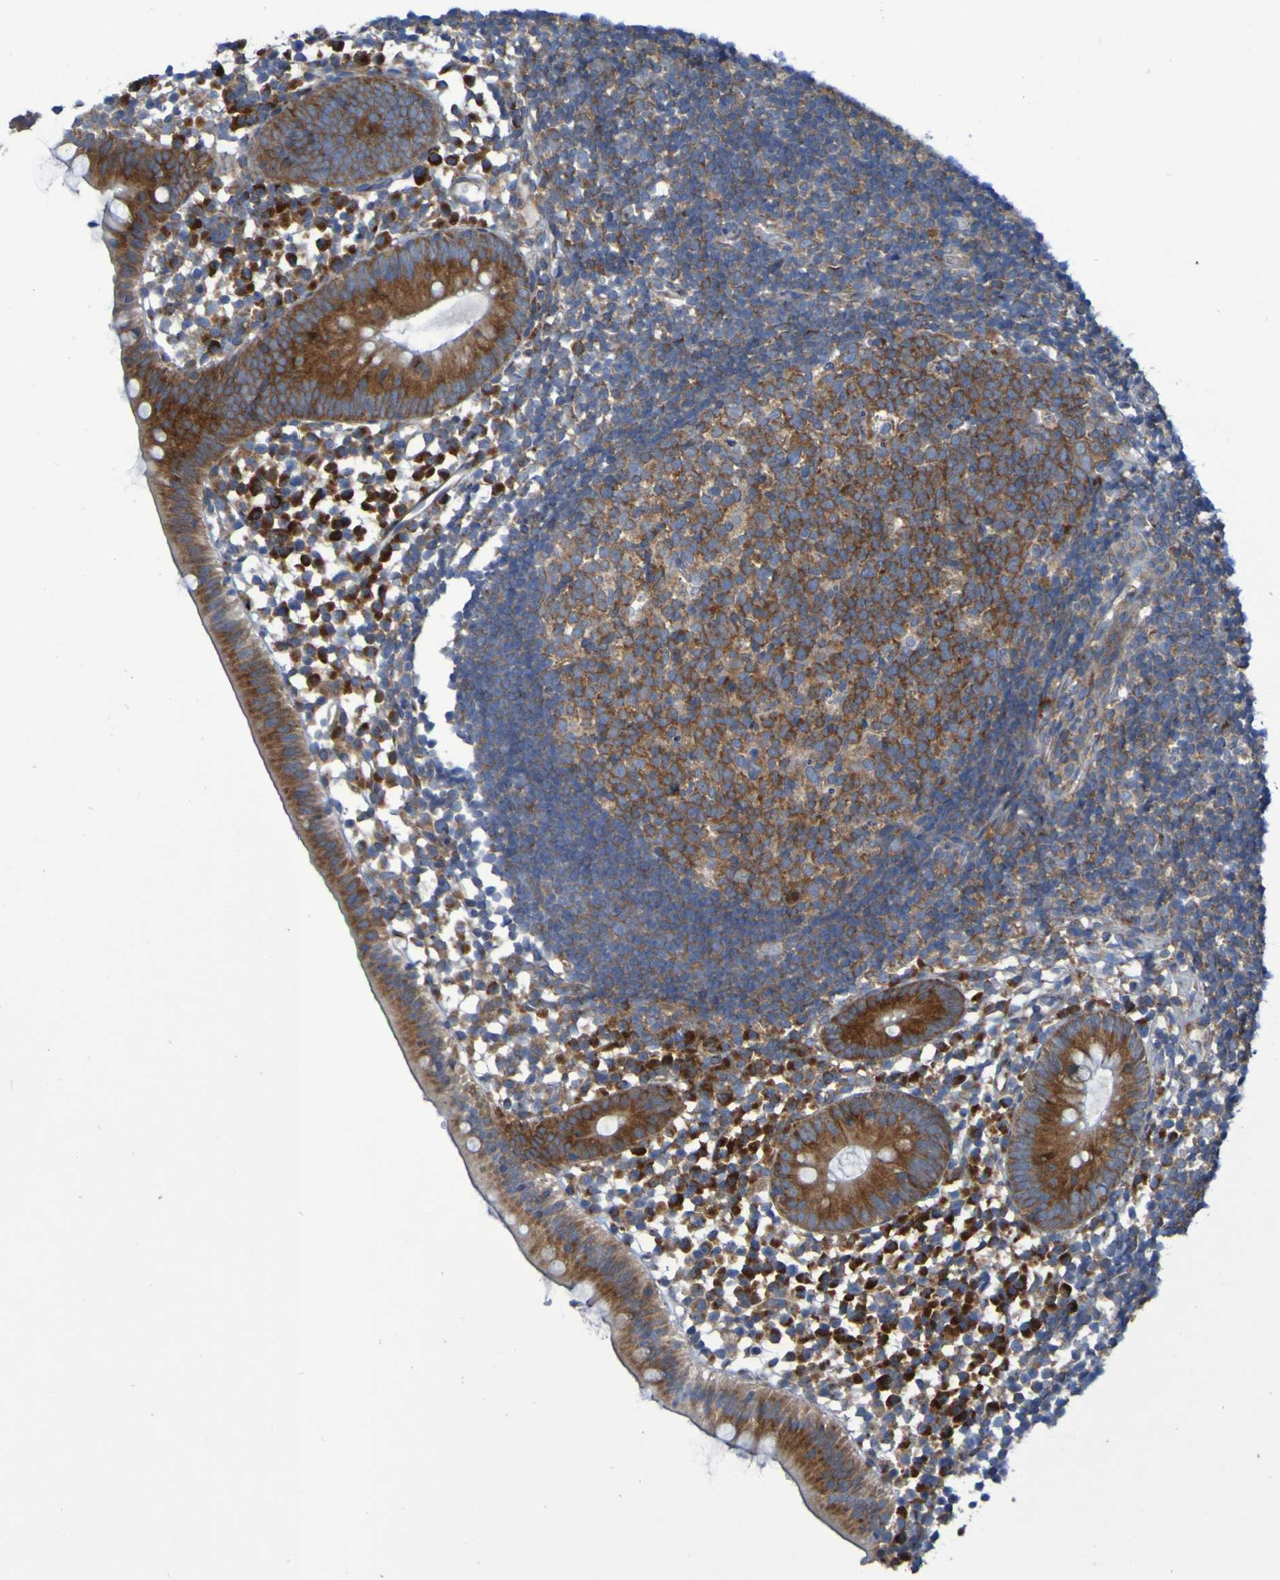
{"staining": {"intensity": "strong", "quantity": ">75%", "location": "cytoplasmic/membranous"}, "tissue": "appendix", "cell_type": "Glandular cells", "image_type": "normal", "snomed": [{"axis": "morphology", "description": "Normal tissue, NOS"}, {"axis": "topography", "description": "Appendix"}], "caption": "This is a histology image of immunohistochemistry staining of unremarkable appendix, which shows strong expression in the cytoplasmic/membranous of glandular cells.", "gene": "FKBP3", "patient": {"sex": "female", "age": 20}}